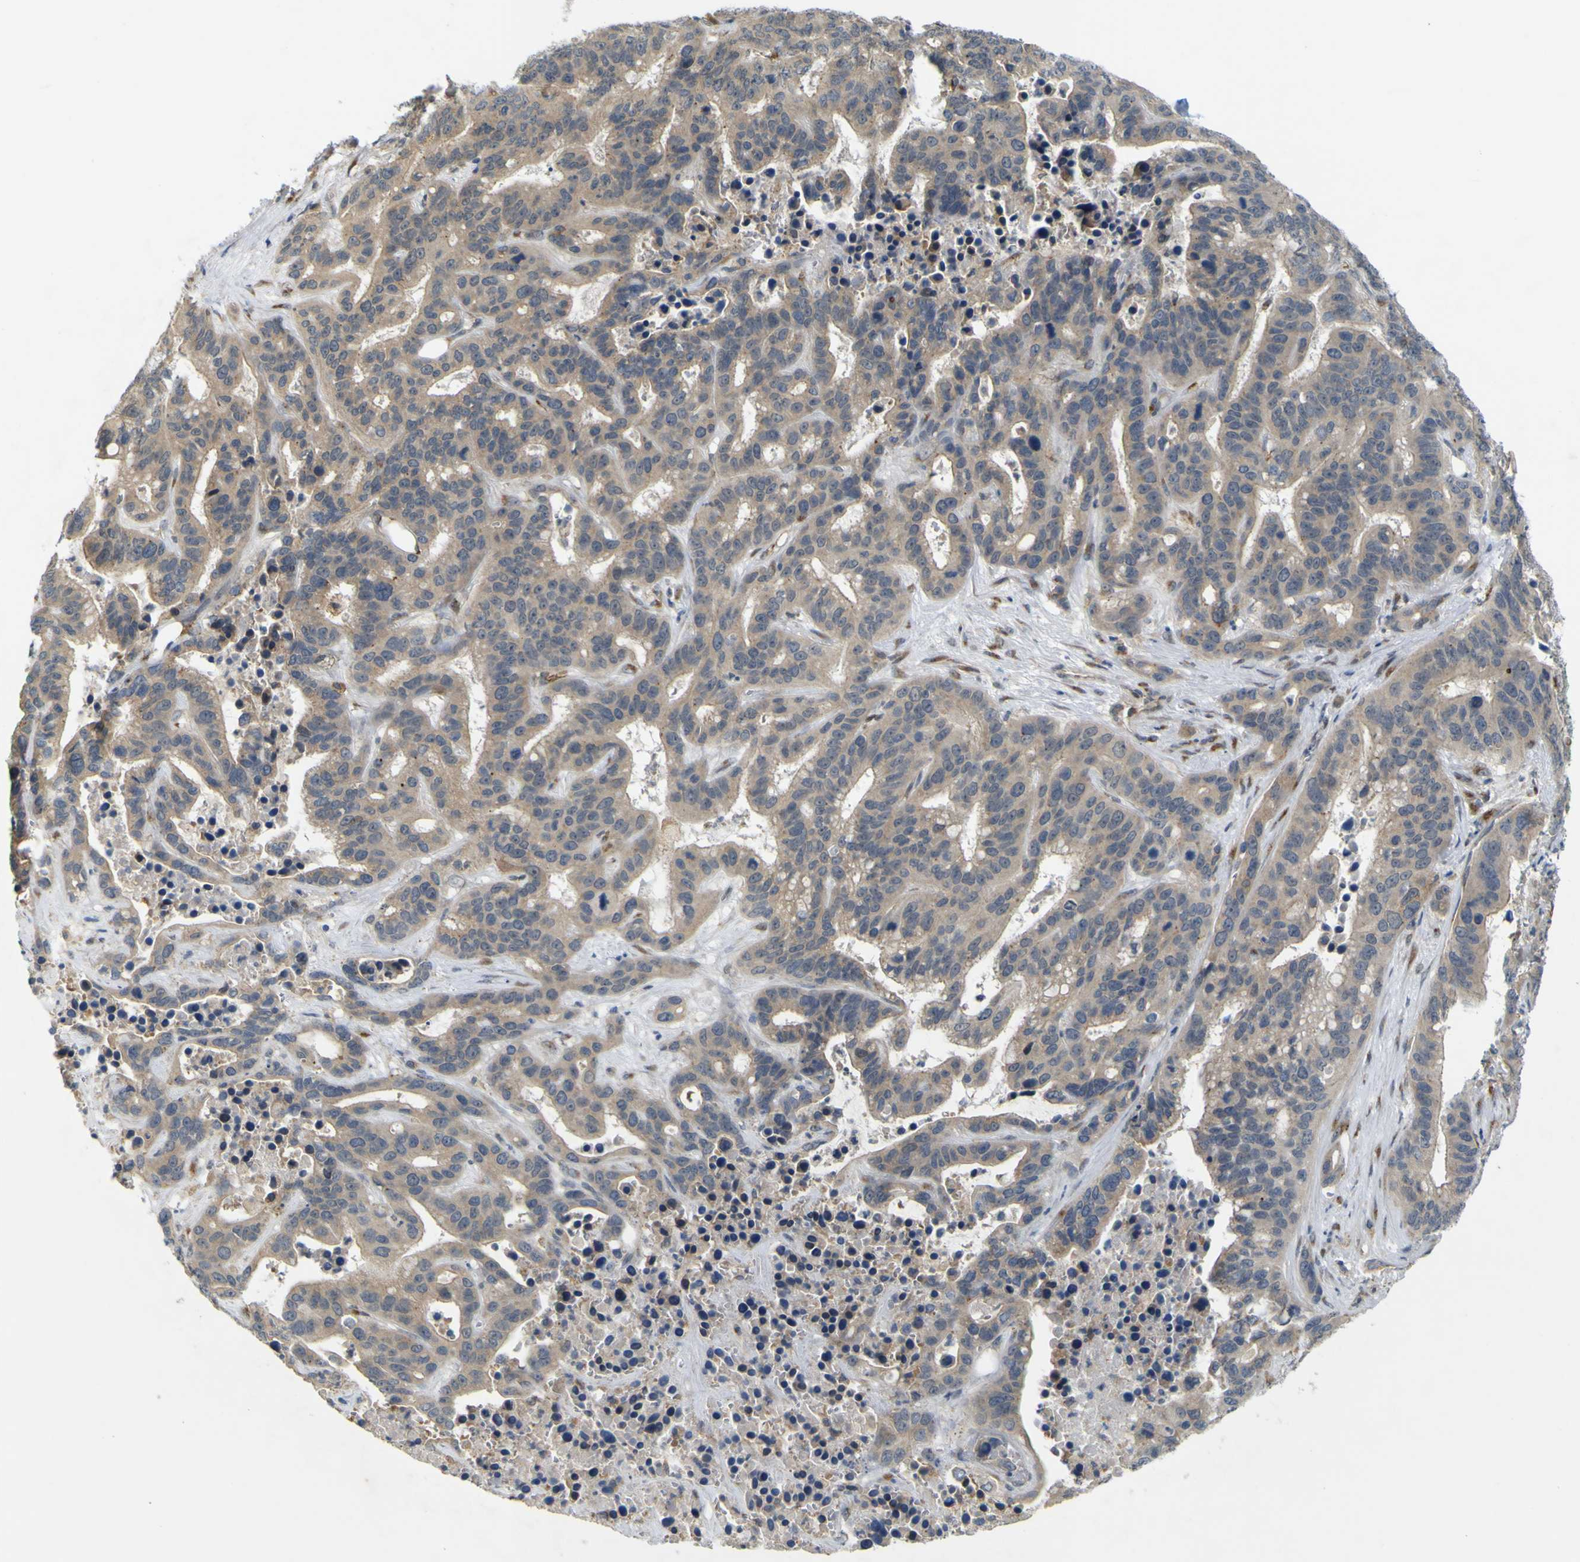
{"staining": {"intensity": "negative", "quantity": "none", "location": "none"}, "tissue": "liver cancer", "cell_type": "Tumor cells", "image_type": "cancer", "snomed": [{"axis": "morphology", "description": "Cholangiocarcinoma"}, {"axis": "topography", "description": "Liver"}], "caption": "Immunohistochemistry (IHC) of human cholangiocarcinoma (liver) displays no expression in tumor cells. Brightfield microscopy of IHC stained with DAB (3,3'-diaminobenzidine) (brown) and hematoxylin (blue), captured at high magnification.", "gene": "IGF2R", "patient": {"sex": "female", "age": 65}}